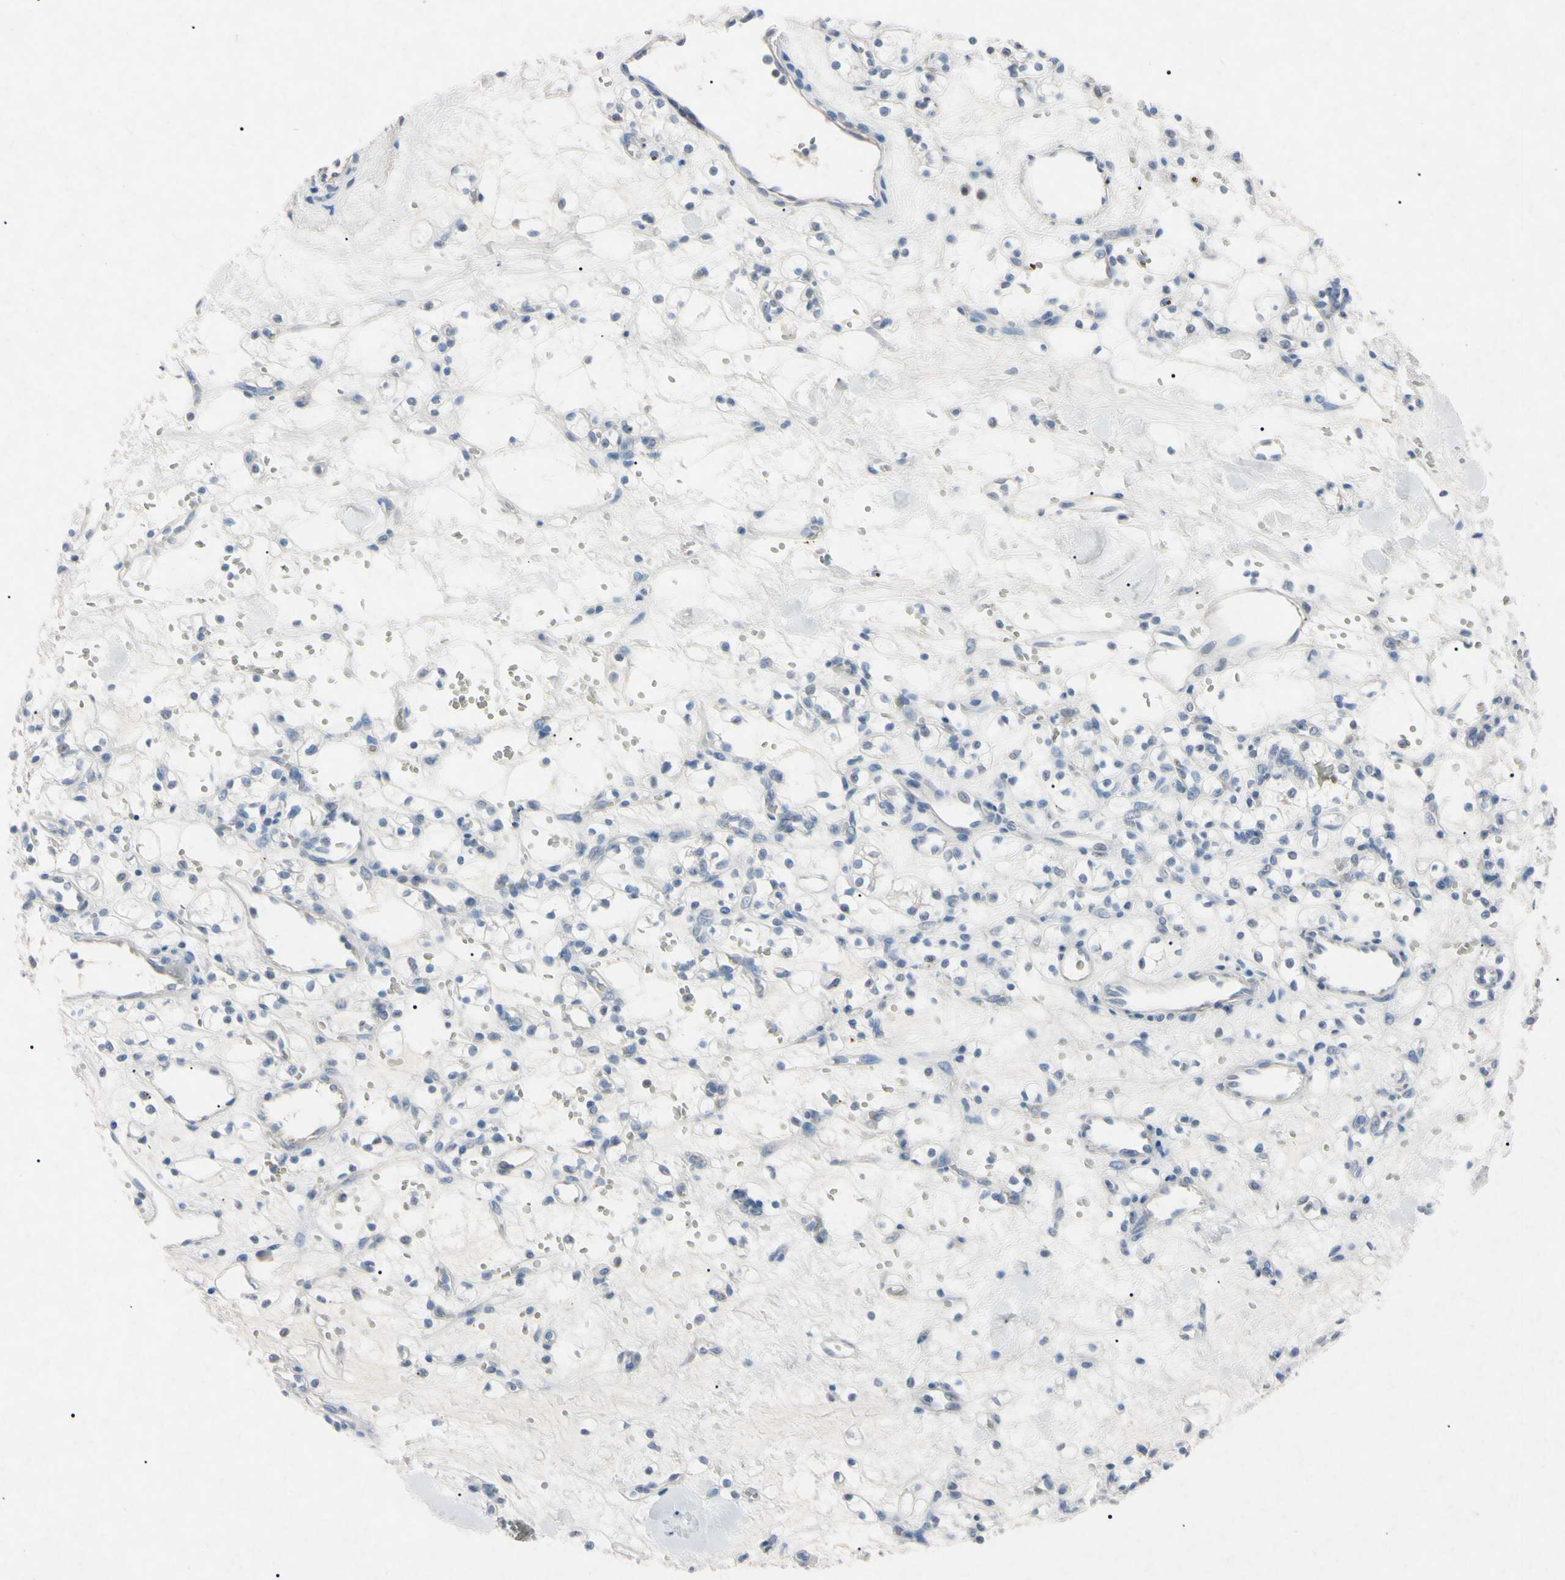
{"staining": {"intensity": "negative", "quantity": "none", "location": "none"}, "tissue": "renal cancer", "cell_type": "Tumor cells", "image_type": "cancer", "snomed": [{"axis": "morphology", "description": "Adenocarcinoma, NOS"}, {"axis": "topography", "description": "Kidney"}], "caption": "Immunohistochemistry image of neoplastic tissue: renal adenocarcinoma stained with DAB (3,3'-diaminobenzidine) reveals no significant protein expression in tumor cells.", "gene": "ELN", "patient": {"sex": "female", "age": 60}}